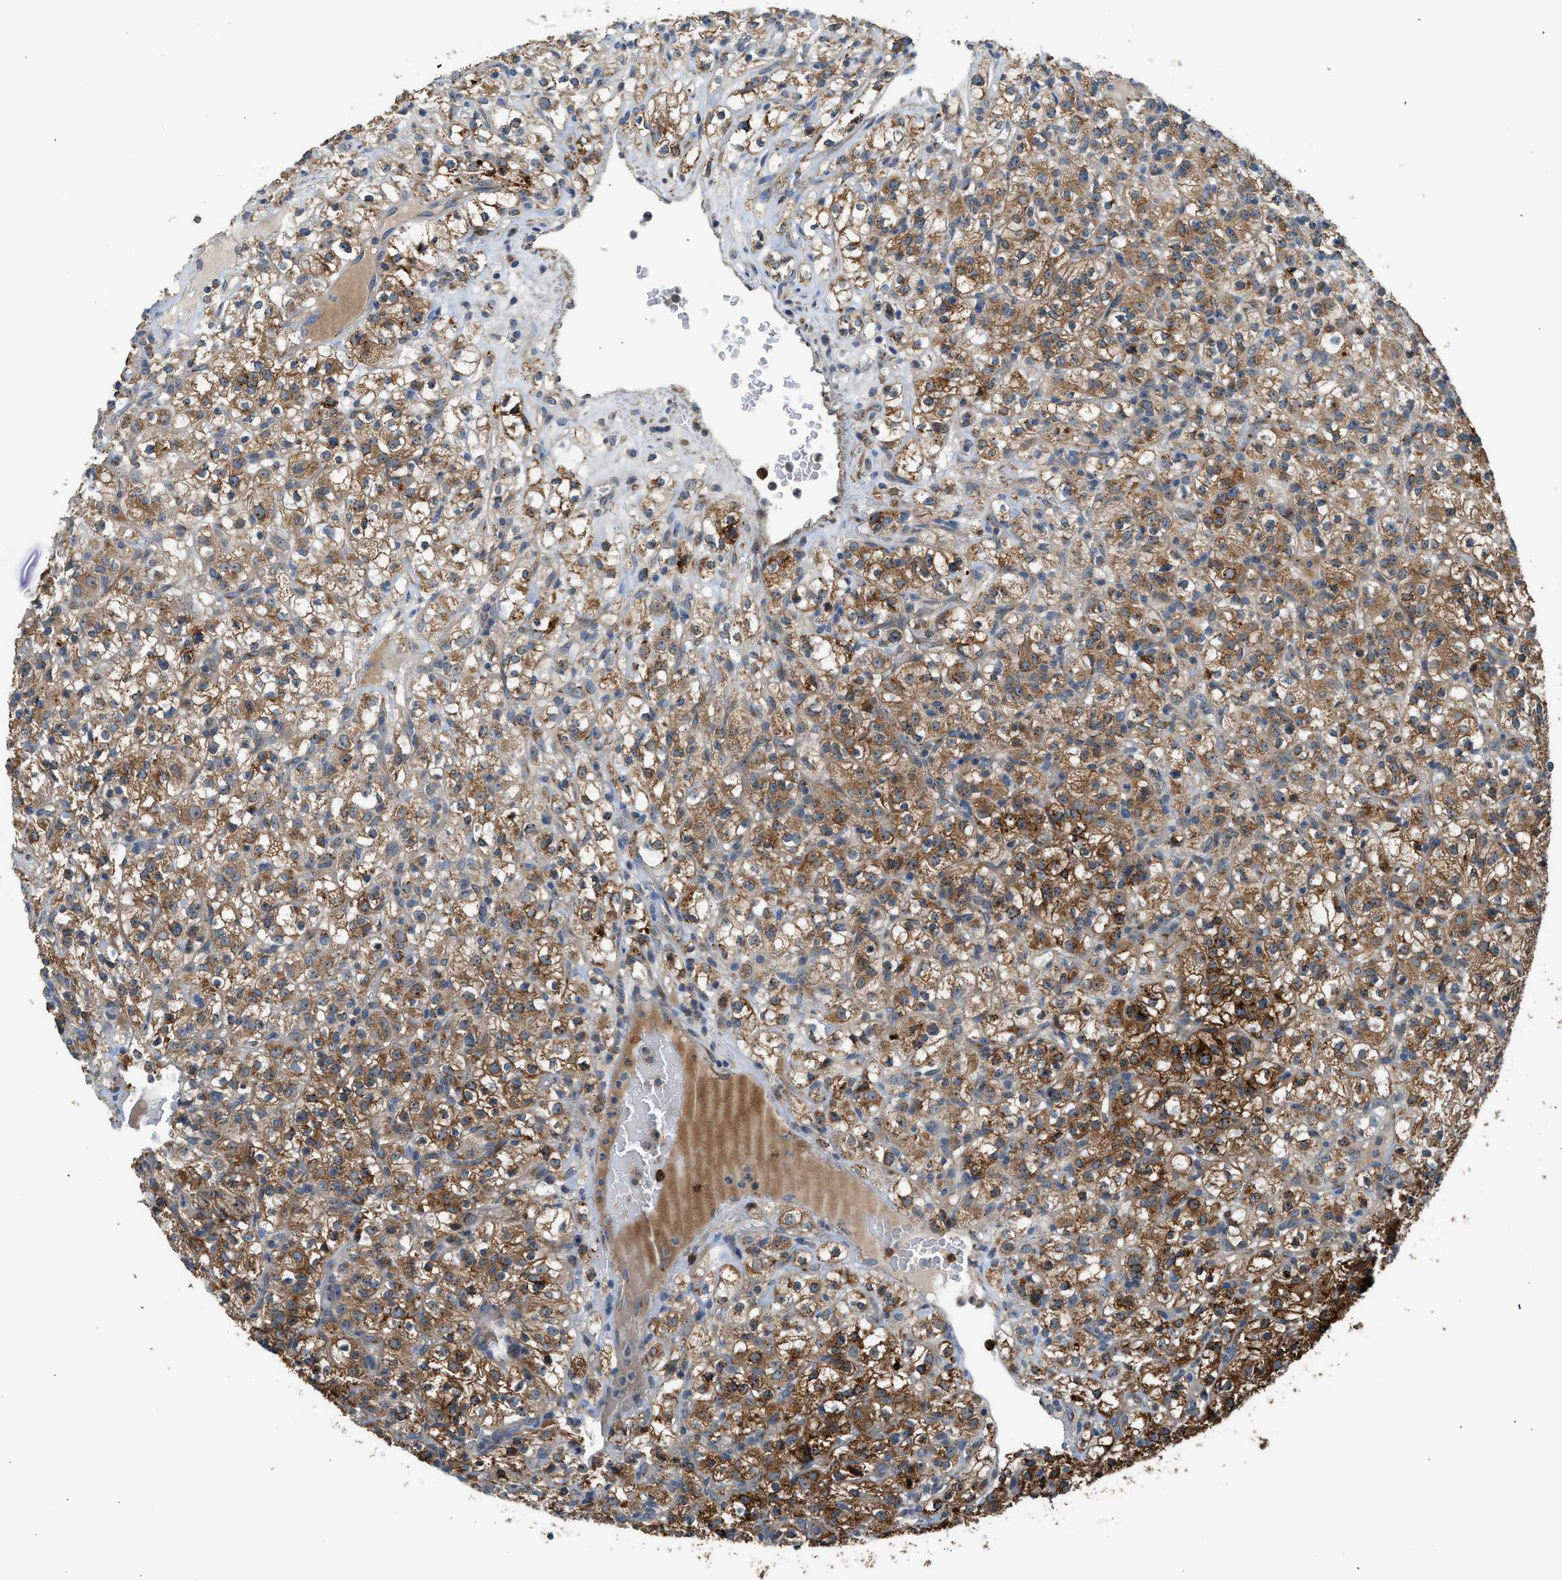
{"staining": {"intensity": "strong", "quantity": ">75%", "location": "cytoplasmic/membranous"}, "tissue": "renal cancer", "cell_type": "Tumor cells", "image_type": "cancer", "snomed": [{"axis": "morphology", "description": "Normal tissue, NOS"}, {"axis": "morphology", "description": "Adenocarcinoma, NOS"}, {"axis": "topography", "description": "Kidney"}], "caption": "Immunohistochemistry (IHC) histopathology image of human renal cancer stained for a protein (brown), which shows high levels of strong cytoplasmic/membranous positivity in approximately >75% of tumor cells.", "gene": "STARD3", "patient": {"sex": "female", "age": 72}}